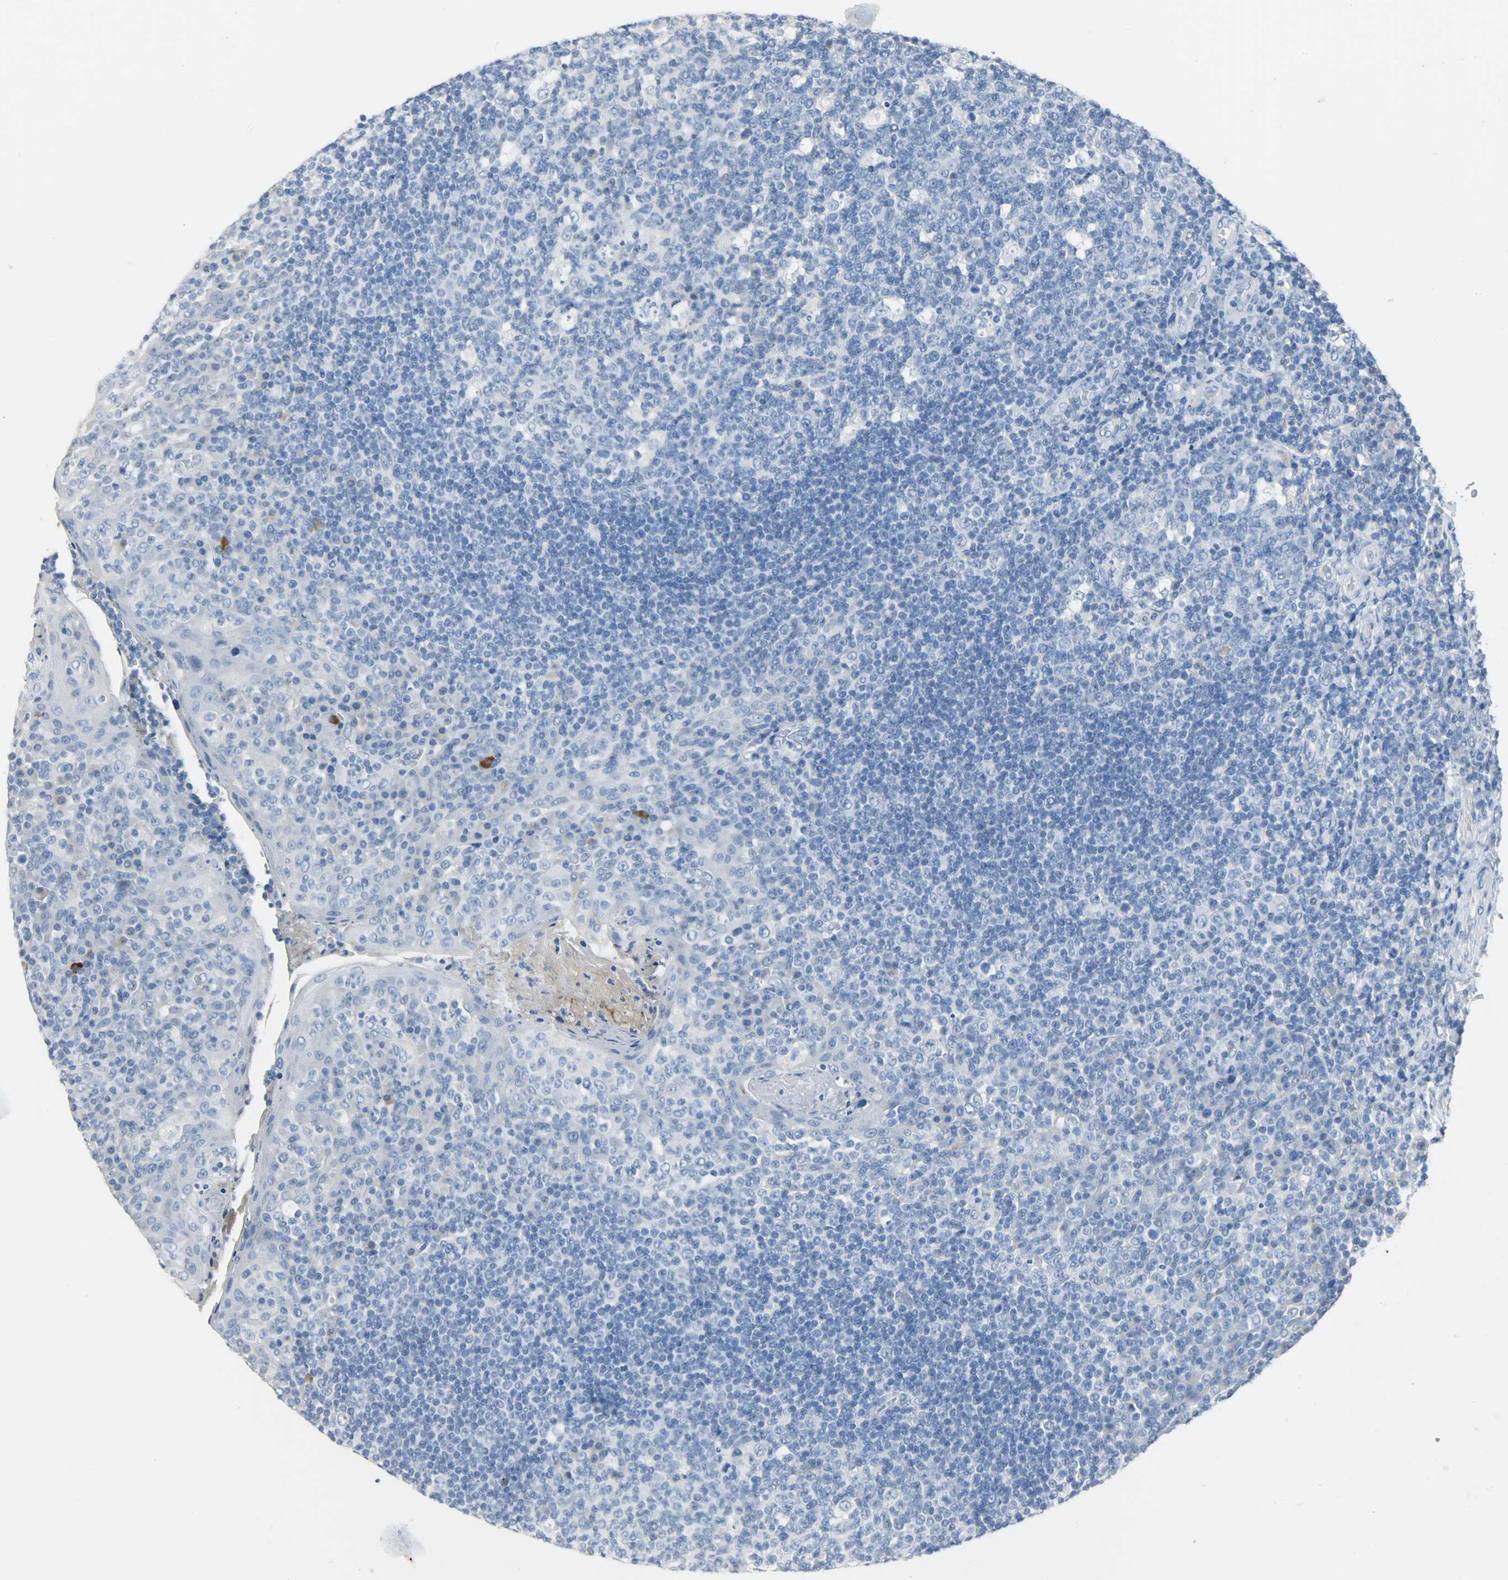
{"staining": {"intensity": "negative", "quantity": "none", "location": "none"}, "tissue": "tonsil", "cell_type": "Germinal center cells", "image_type": "normal", "snomed": [{"axis": "morphology", "description": "Normal tissue, NOS"}, {"axis": "topography", "description": "Tonsil"}], "caption": "The histopathology image demonstrates no significant expression in germinal center cells of tonsil.", "gene": "CRP", "patient": {"sex": "male", "age": 17}}